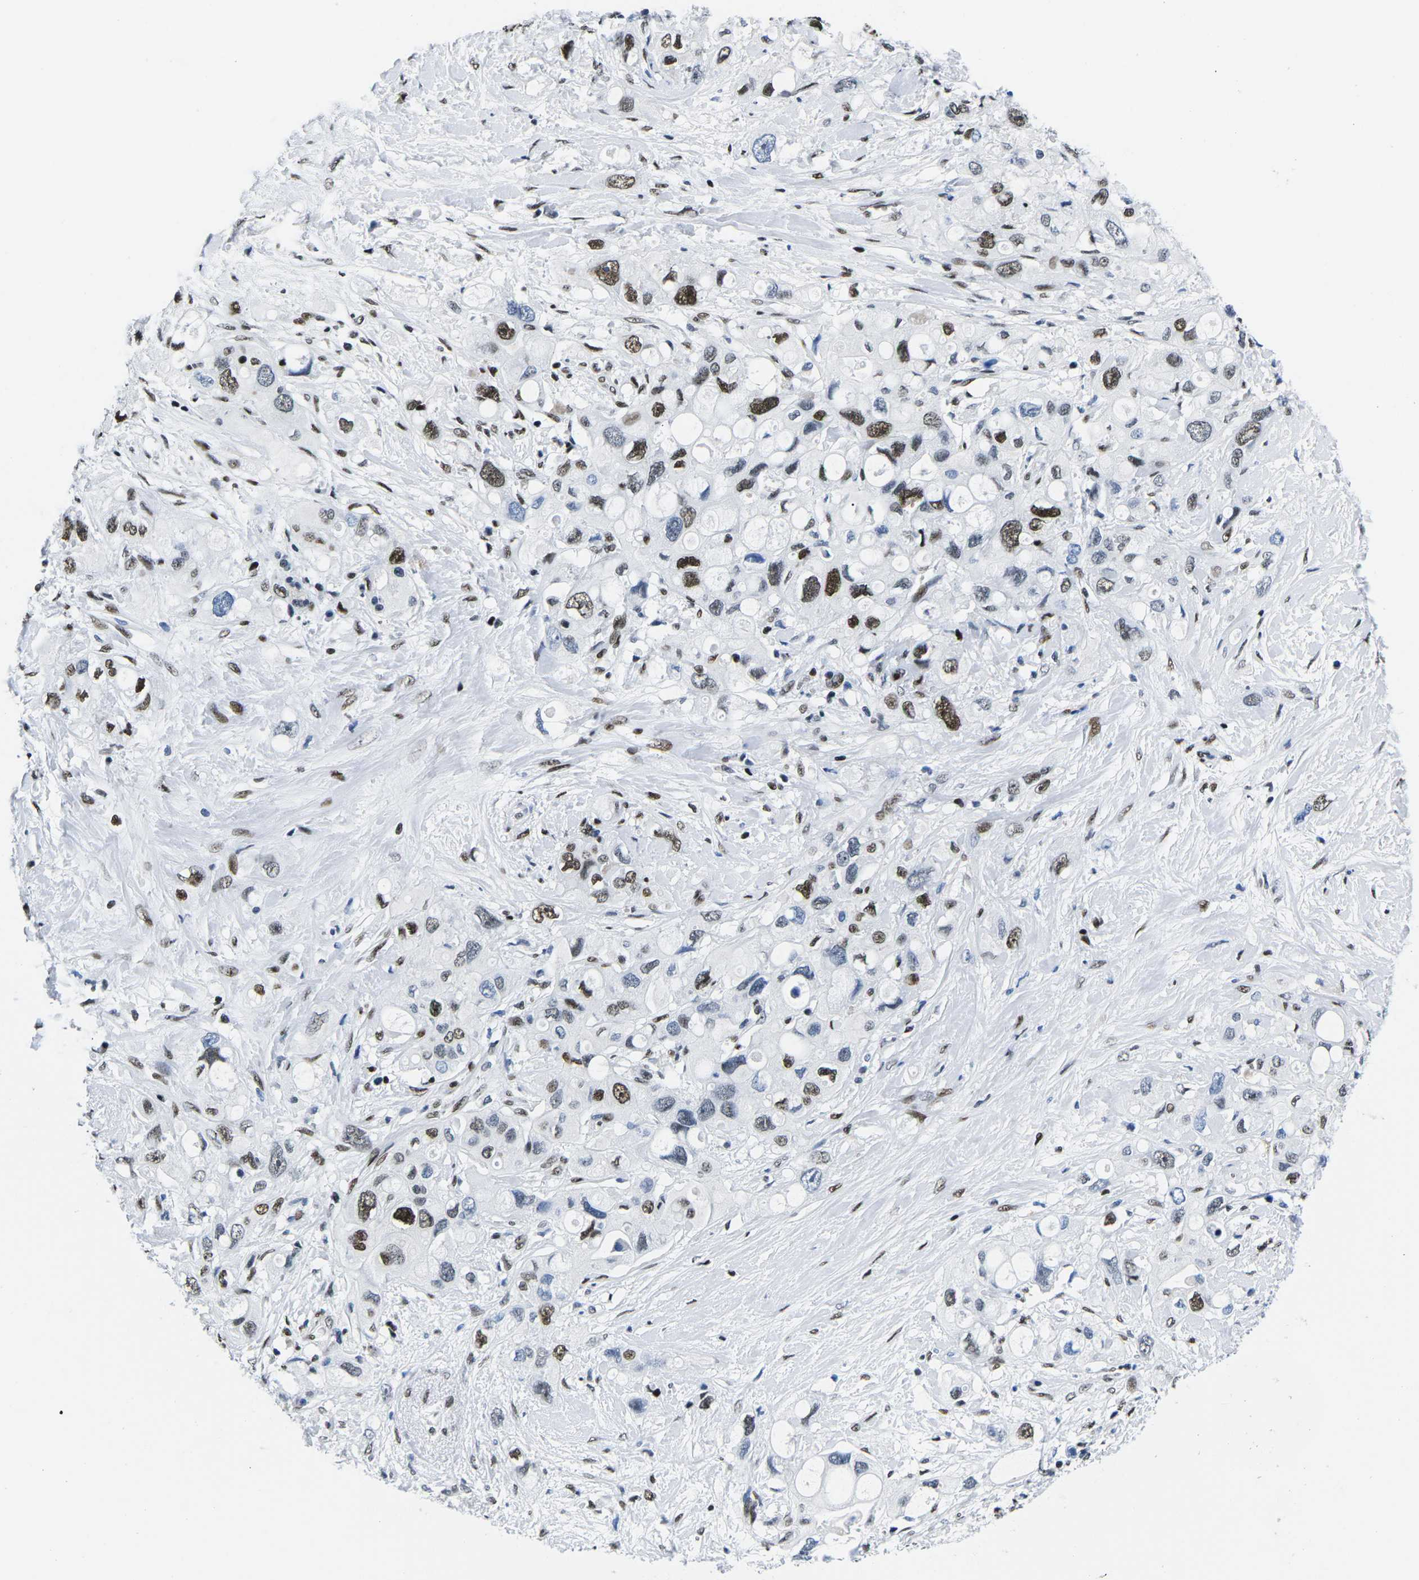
{"staining": {"intensity": "strong", "quantity": "25%-75%", "location": "nuclear"}, "tissue": "pancreatic cancer", "cell_type": "Tumor cells", "image_type": "cancer", "snomed": [{"axis": "morphology", "description": "Adenocarcinoma, NOS"}, {"axis": "topography", "description": "Pancreas"}], "caption": "Pancreatic adenocarcinoma tissue exhibits strong nuclear positivity in approximately 25%-75% of tumor cells, visualized by immunohistochemistry.", "gene": "ATF1", "patient": {"sex": "female", "age": 56}}